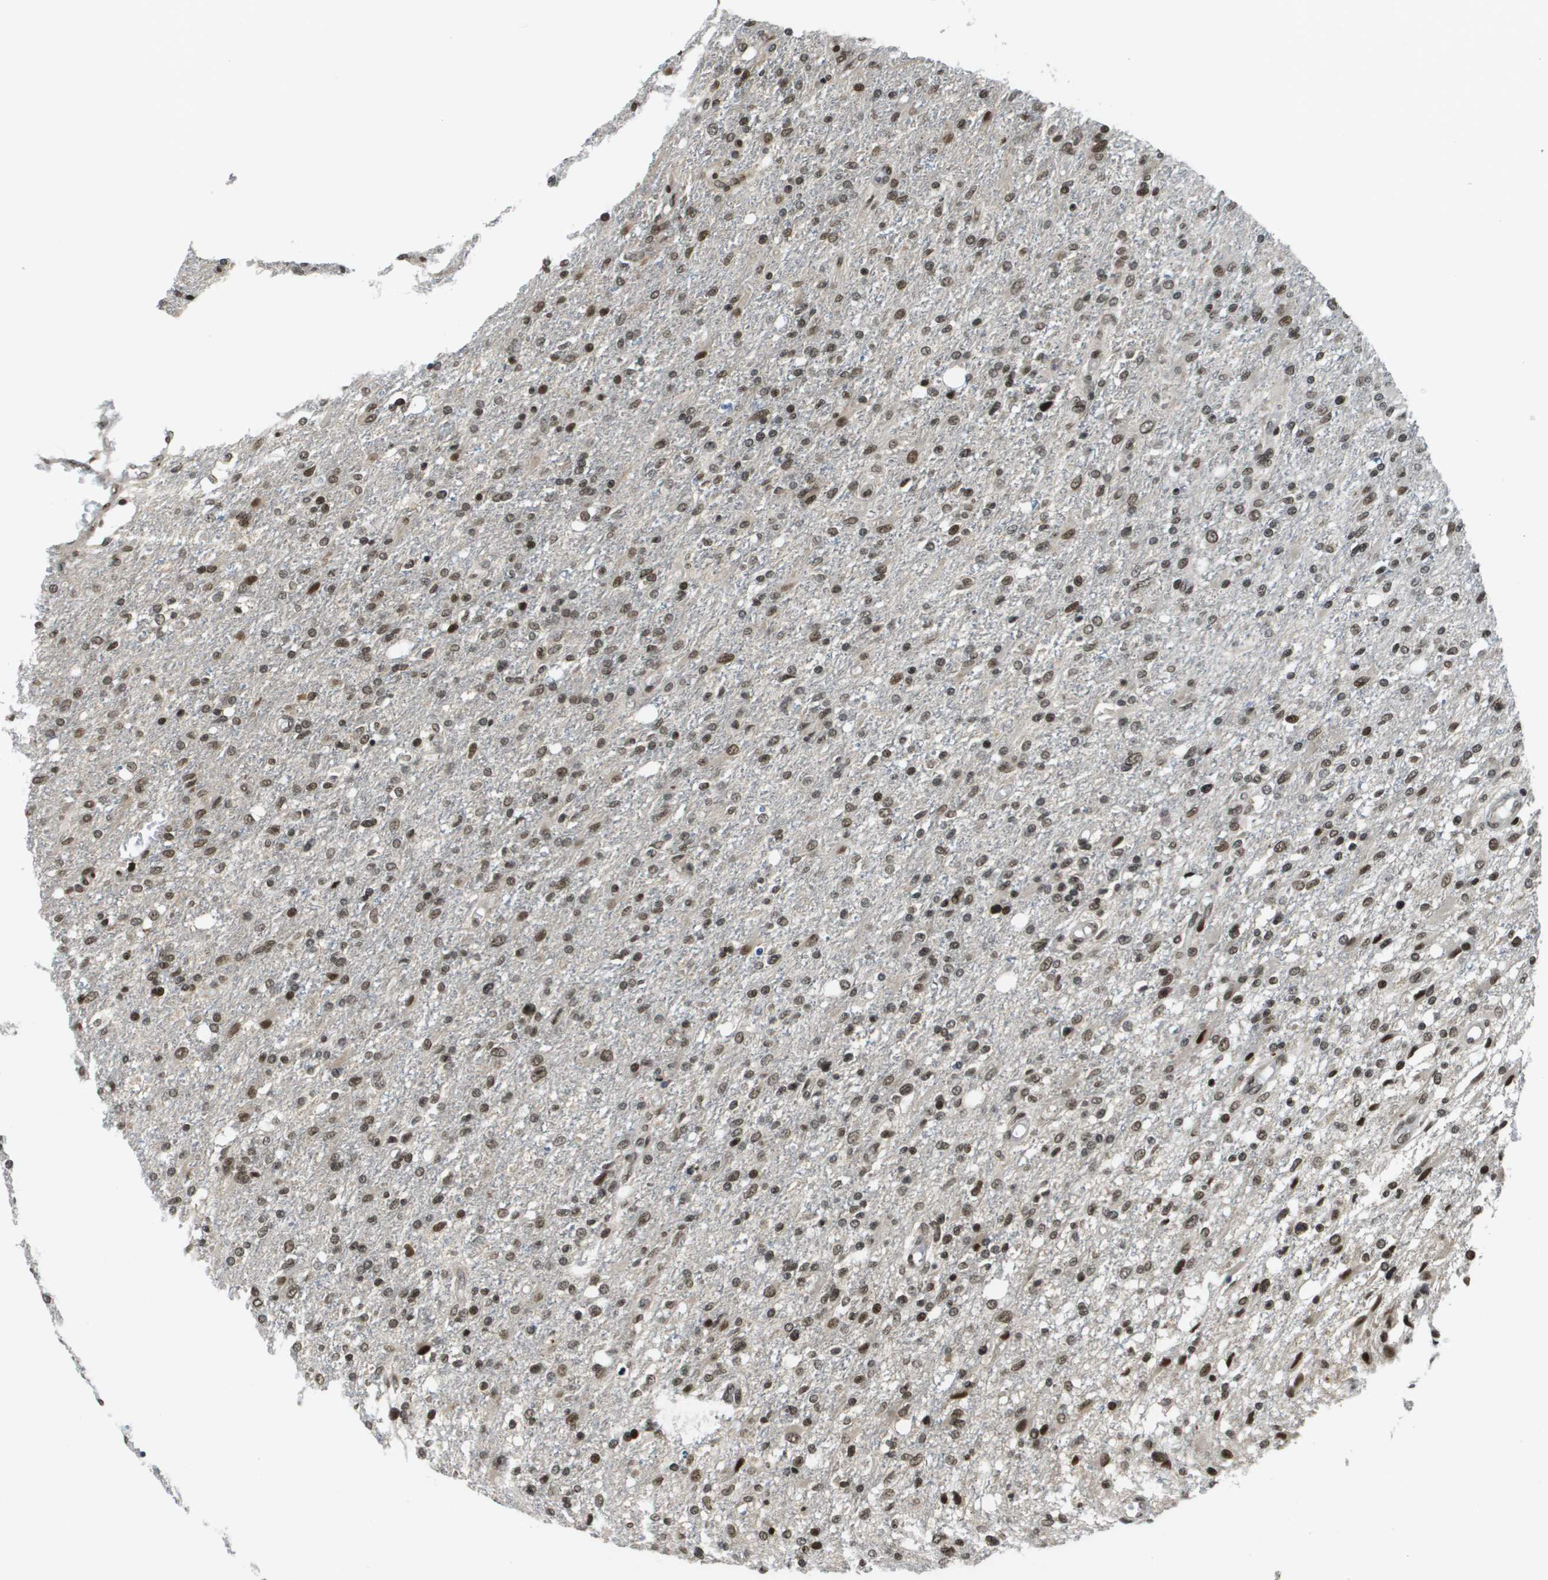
{"staining": {"intensity": "strong", "quantity": ">75%", "location": "nuclear"}, "tissue": "glioma", "cell_type": "Tumor cells", "image_type": "cancer", "snomed": [{"axis": "morphology", "description": "Glioma, malignant, High grade"}, {"axis": "topography", "description": "Cerebral cortex"}], "caption": "Immunohistochemistry (IHC) of human high-grade glioma (malignant) exhibits high levels of strong nuclear staining in about >75% of tumor cells.", "gene": "RECQL4", "patient": {"sex": "male", "age": 76}}